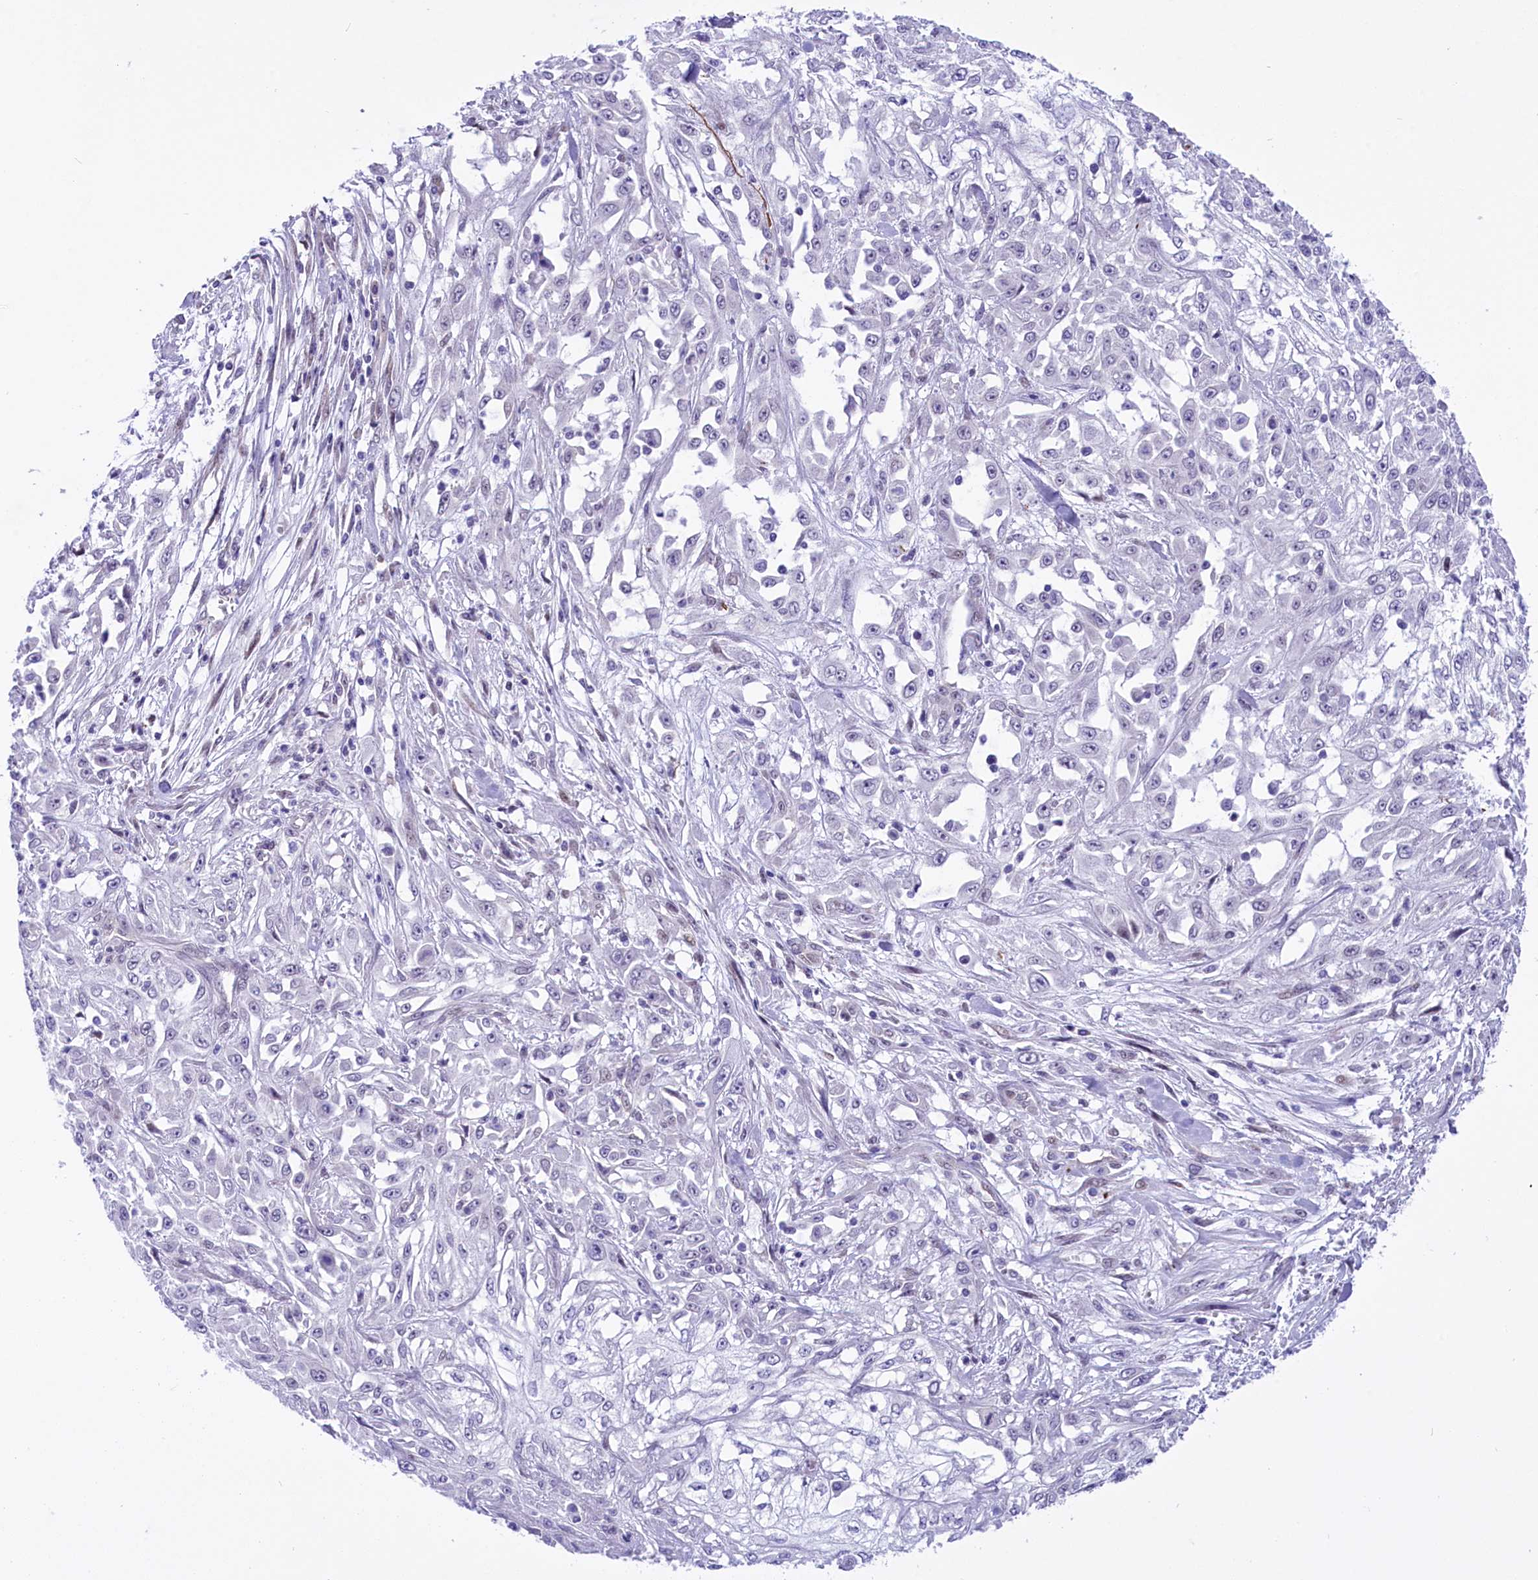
{"staining": {"intensity": "negative", "quantity": "none", "location": "none"}, "tissue": "skin cancer", "cell_type": "Tumor cells", "image_type": "cancer", "snomed": [{"axis": "morphology", "description": "Squamous cell carcinoma, NOS"}, {"axis": "morphology", "description": "Squamous cell carcinoma, metastatic, NOS"}, {"axis": "topography", "description": "Skin"}, {"axis": "topography", "description": "Lymph node"}], "caption": "Immunohistochemical staining of skin cancer (squamous cell carcinoma) displays no significant expression in tumor cells.", "gene": "RPS6KB1", "patient": {"sex": "male", "age": 75}}